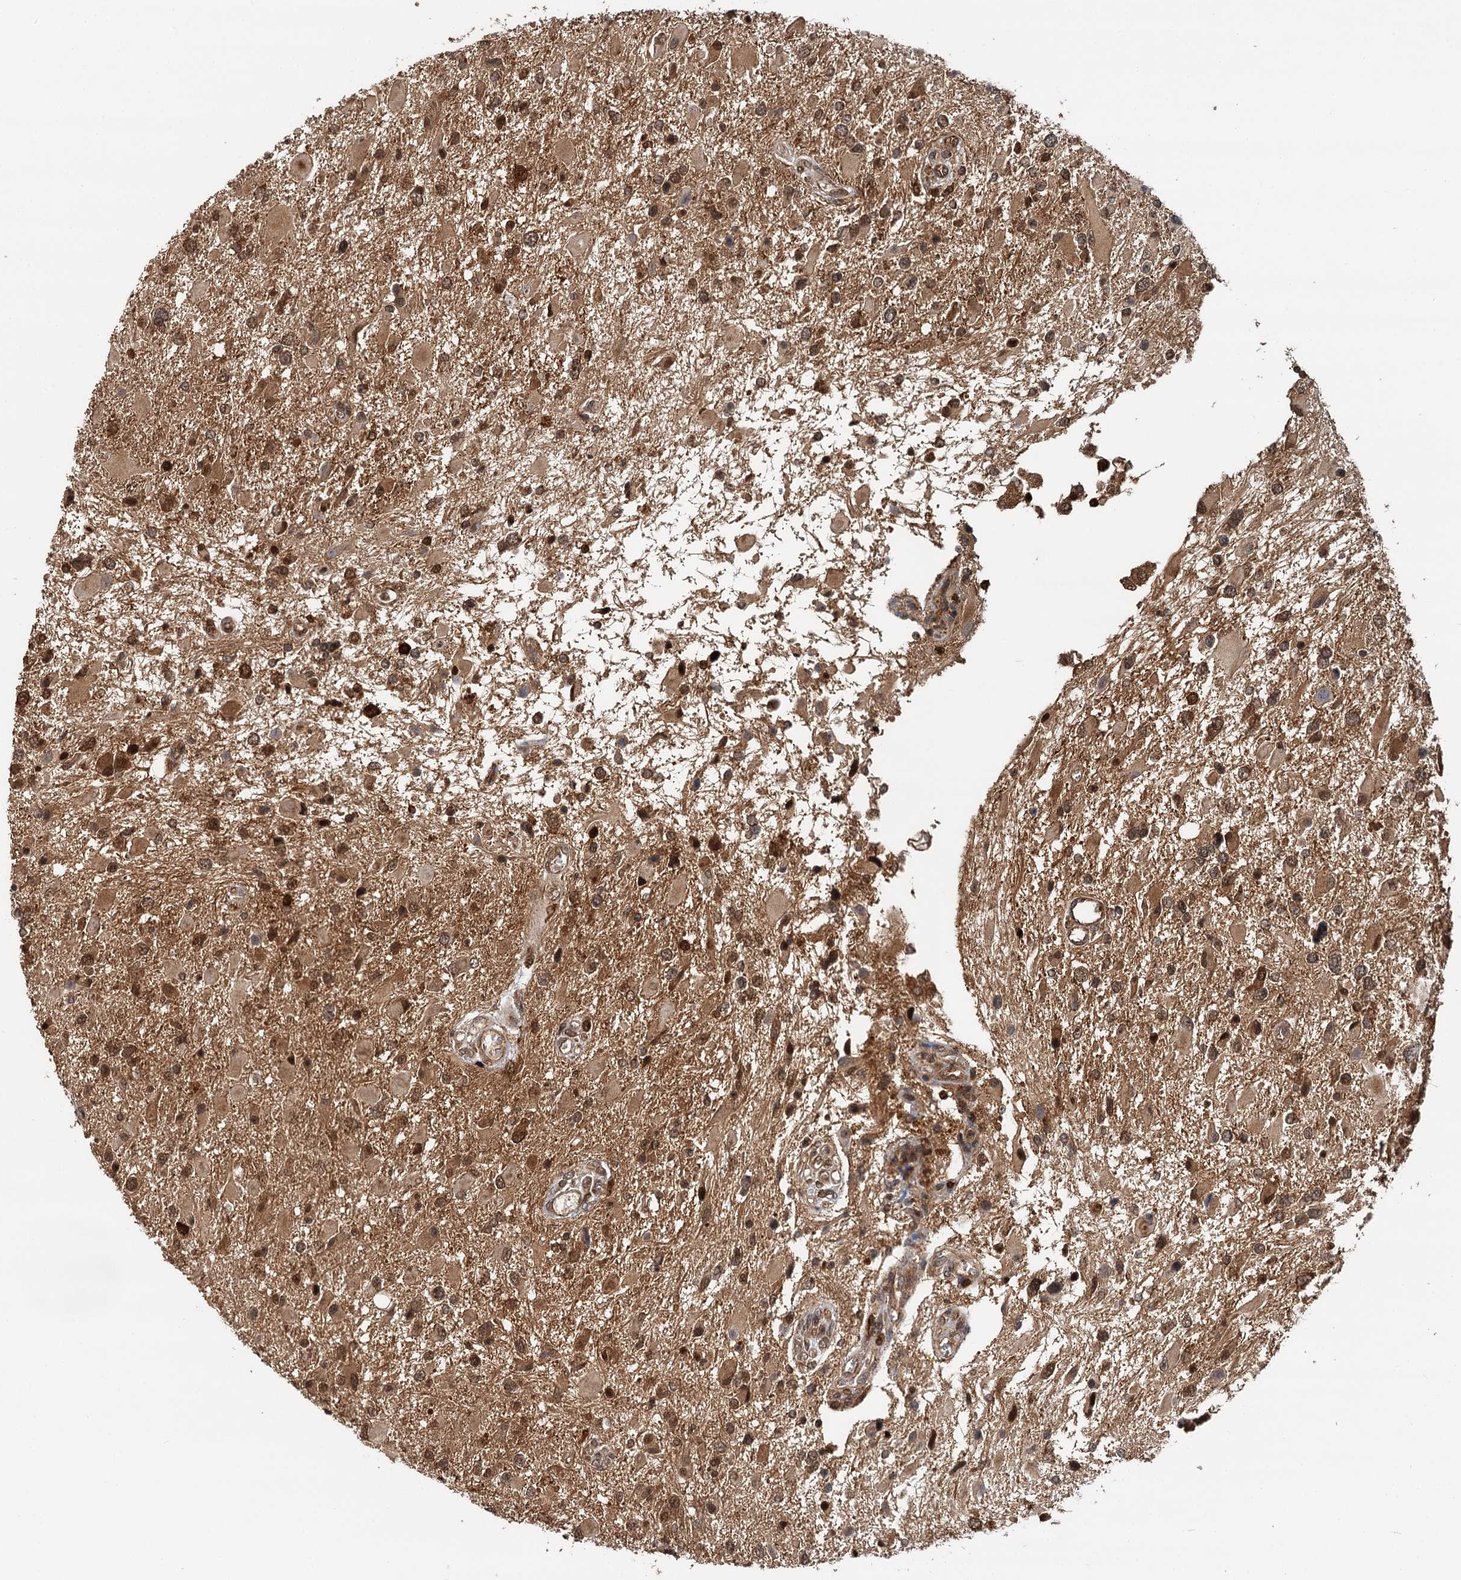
{"staining": {"intensity": "moderate", "quantity": ">75%", "location": "cytoplasmic/membranous,nuclear"}, "tissue": "glioma", "cell_type": "Tumor cells", "image_type": "cancer", "snomed": [{"axis": "morphology", "description": "Glioma, malignant, High grade"}, {"axis": "topography", "description": "Brain"}], "caption": "Glioma was stained to show a protein in brown. There is medium levels of moderate cytoplasmic/membranous and nuclear staining in approximately >75% of tumor cells. The protein is stained brown, and the nuclei are stained in blue (DAB IHC with brightfield microscopy, high magnification).", "gene": "STUB1", "patient": {"sex": "male", "age": 53}}